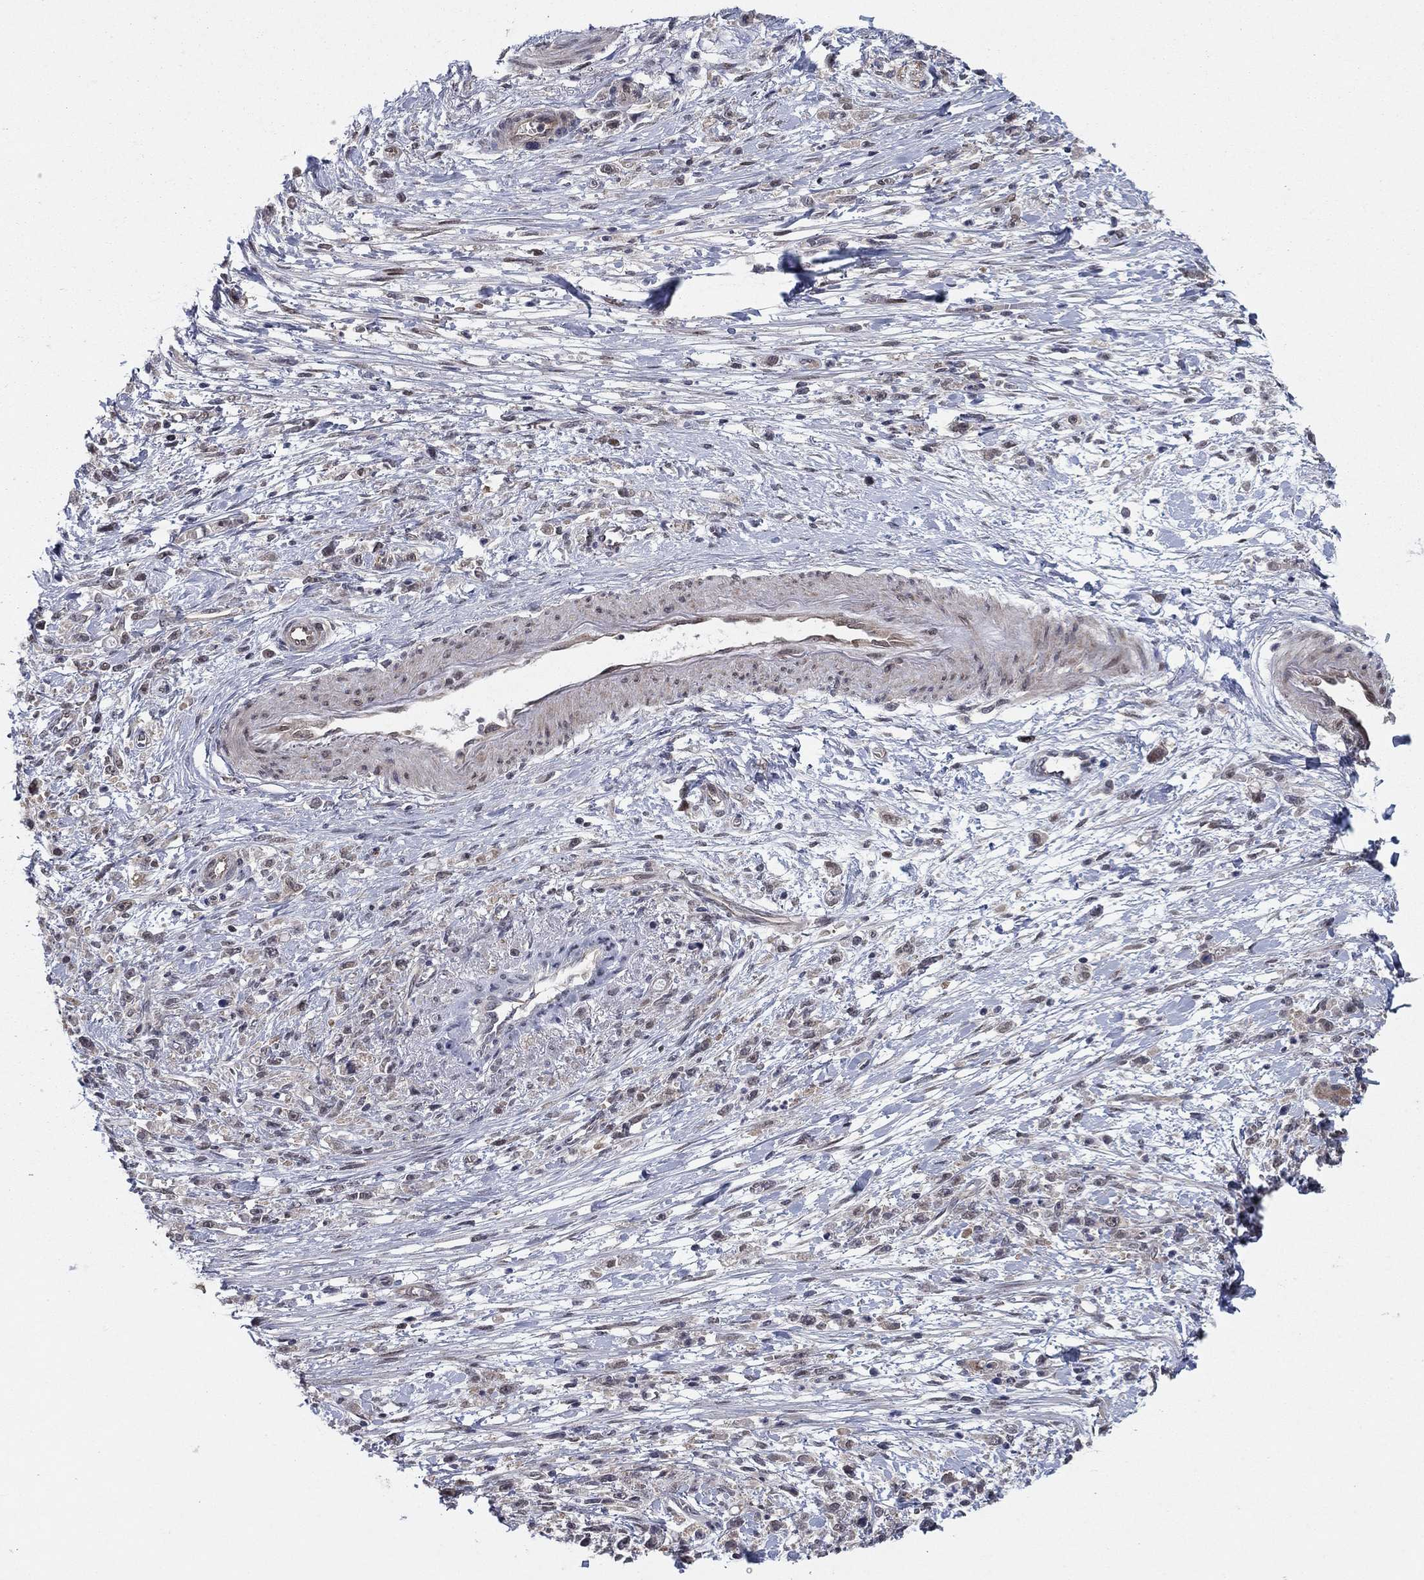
{"staining": {"intensity": "negative", "quantity": "none", "location": "none"}, "tissue": "stomach cancer", "cell_type": "Tumor cells", "image_type": "cancer", "snomed": [{"axis": "morphology", "description": "Adenocarcinoma, NOS"}, {"axis": "topography", "description": "Stomach"}], "caption": "Tumor cells are negative for brown protein staining in stomach cancer.", "gene": "PSMC1", "patient": {"sex": "female", "age": 59}}